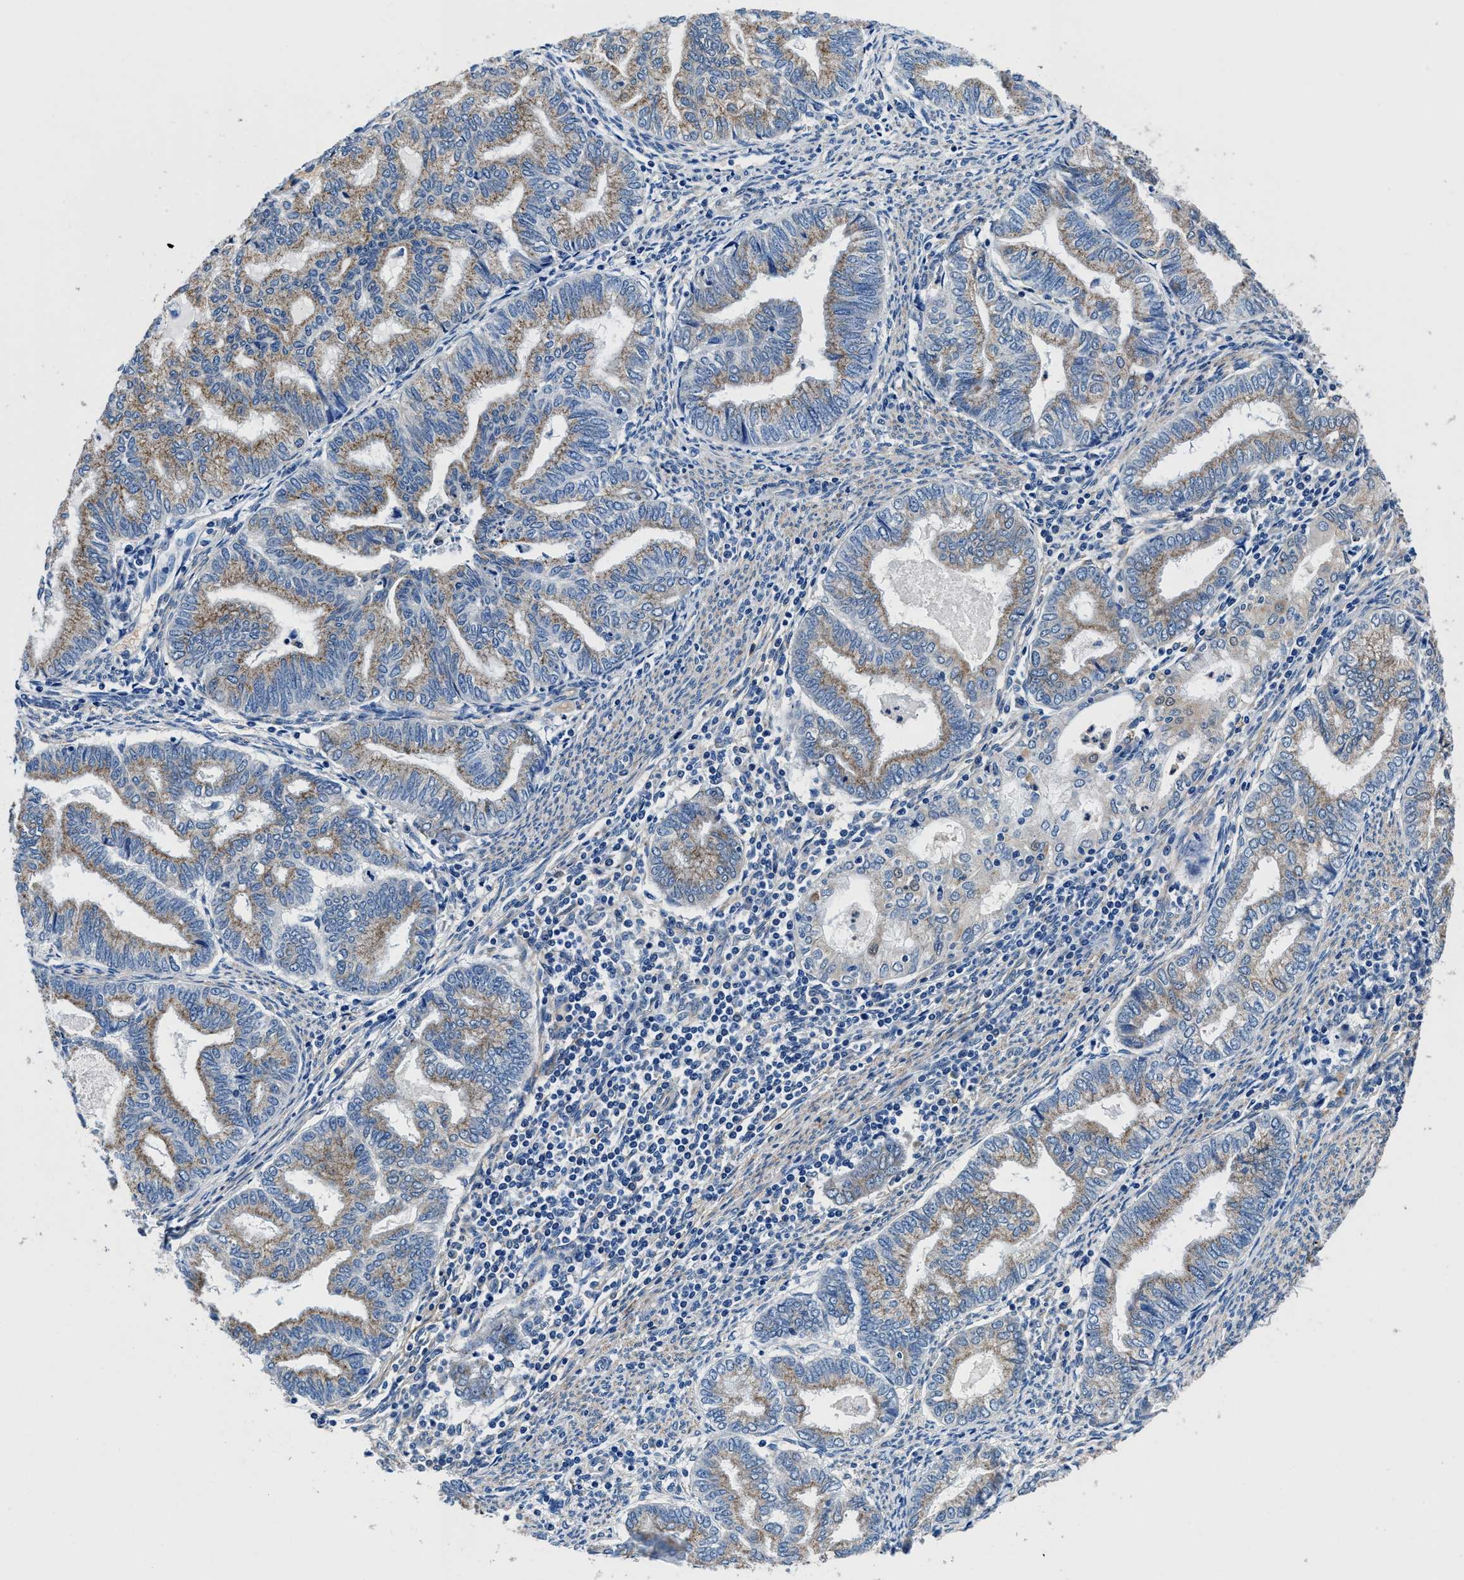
{"staining": {"intensity": "moderate", "quantity": ">75%", "location": "cytoplasmic/membranous"}, "tissue": "endometrial cancer", "cell_type": "Tumor cells", "image_type": "cancer", "snomed": [{"axis": "morphology", "description": "Adenocarcinoma, NOS"}, {"axis": "topography", "description": "Endometrium"}], "caption": "Protein analysis of endometrial cancer (adenocarcinoma) tissue displays moderate cytoplasmic/membranous staining in approximately >75% of tumor cells. Immunohistochemistry (ihc) stains the protein in brown and the nuclei are stained blue.", "gene": "NEU1", "patient": {"sex": "female", "age": 79}}